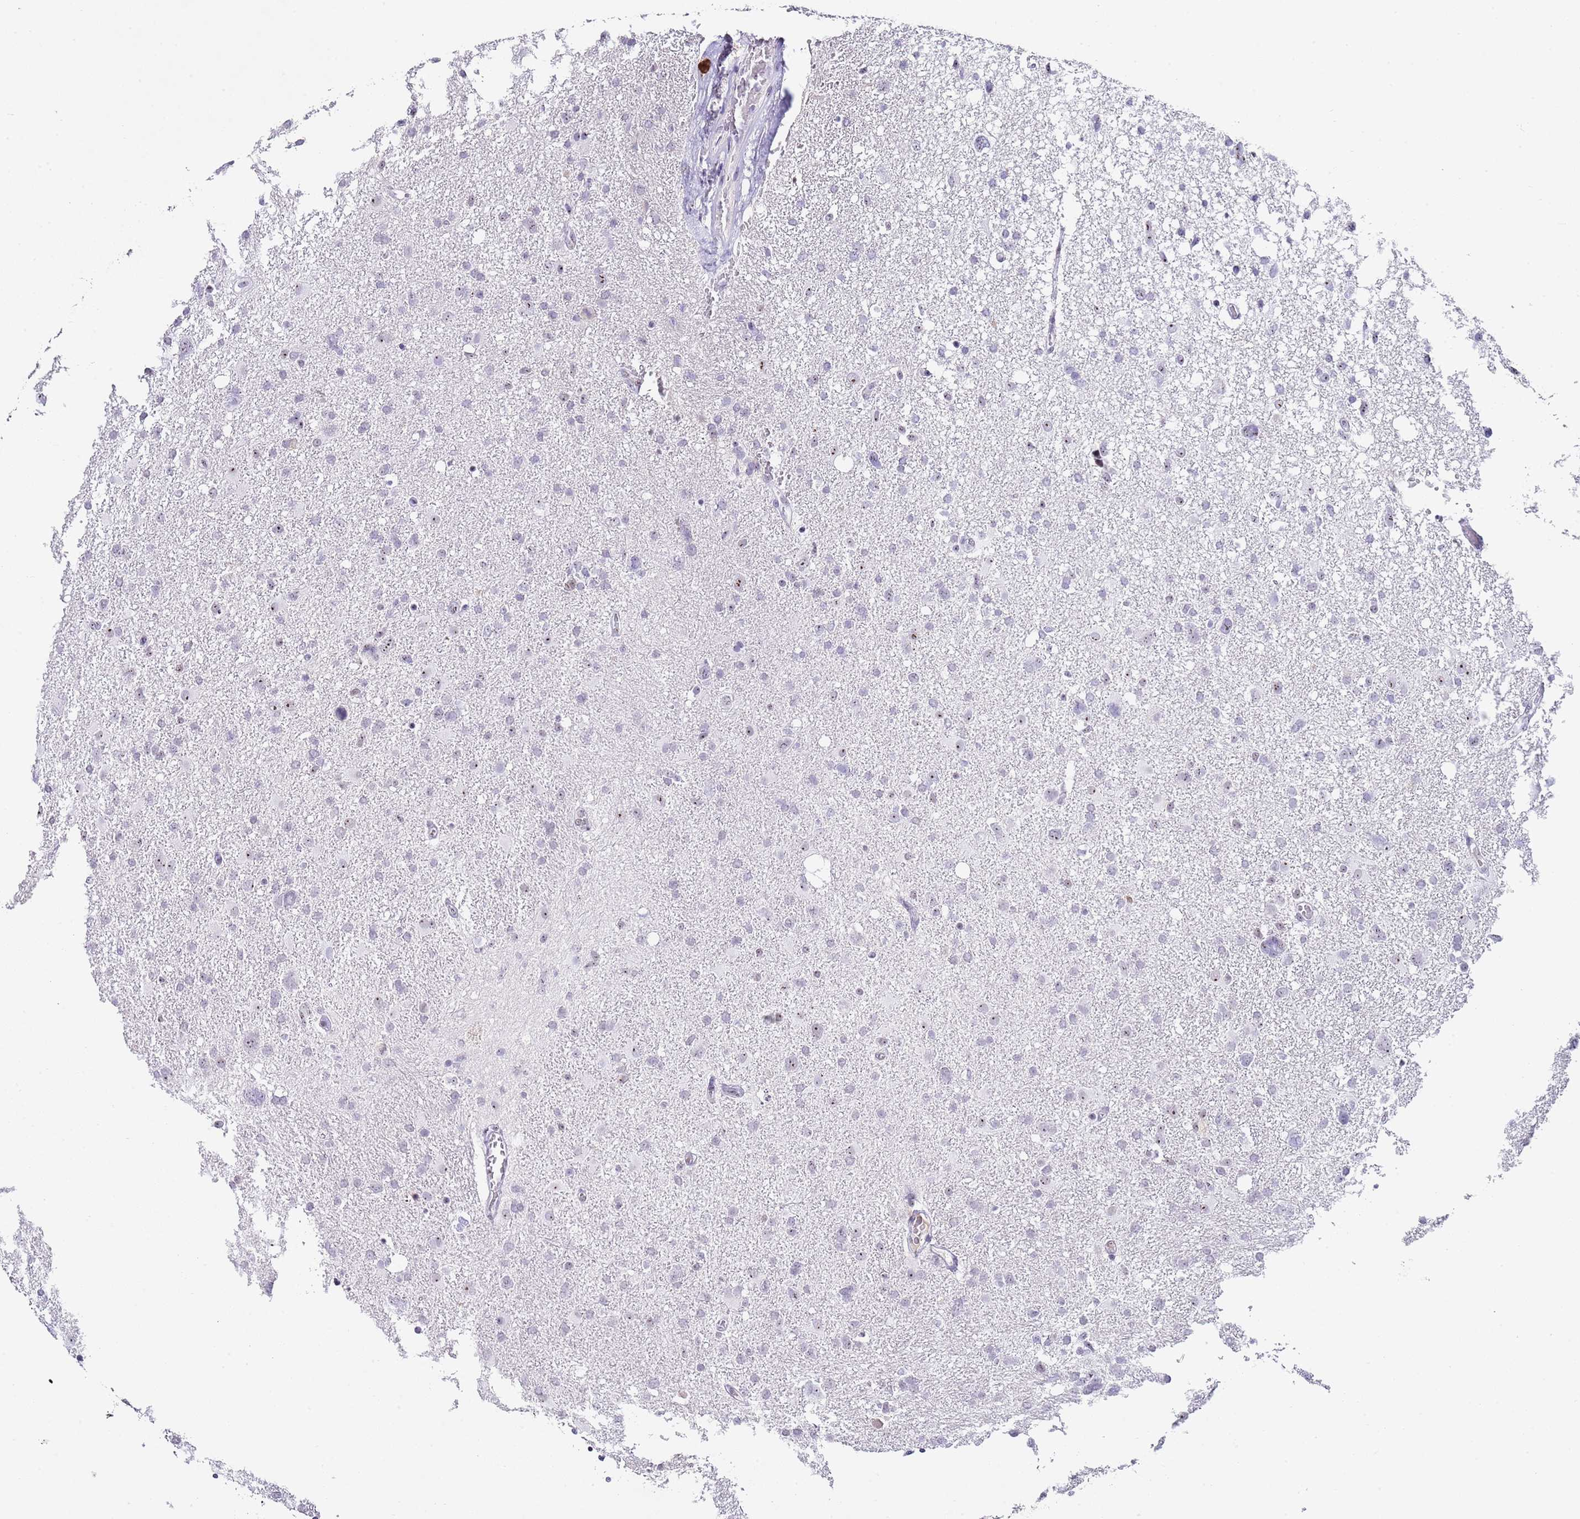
{"staining": {"intensity": "negative", "quantity": "none", "location": "none"}, "tissue": "glioma", "cell_type": "Tumor cells", "image_type": "cancer", "snomed": [{"axis": "morphology", "description": "Glioma, malignant, High grade"}, {"axis": "topography", "description": "Brain"}], "caption": "The histopathology image shows no significant staining in tumor cells of malignant high-grade glioma. (Immunohistochemistry, brightfield microscopy, high magnification).", "gene": "NOP56", "patient": {"sex": "male", "age": 61}}